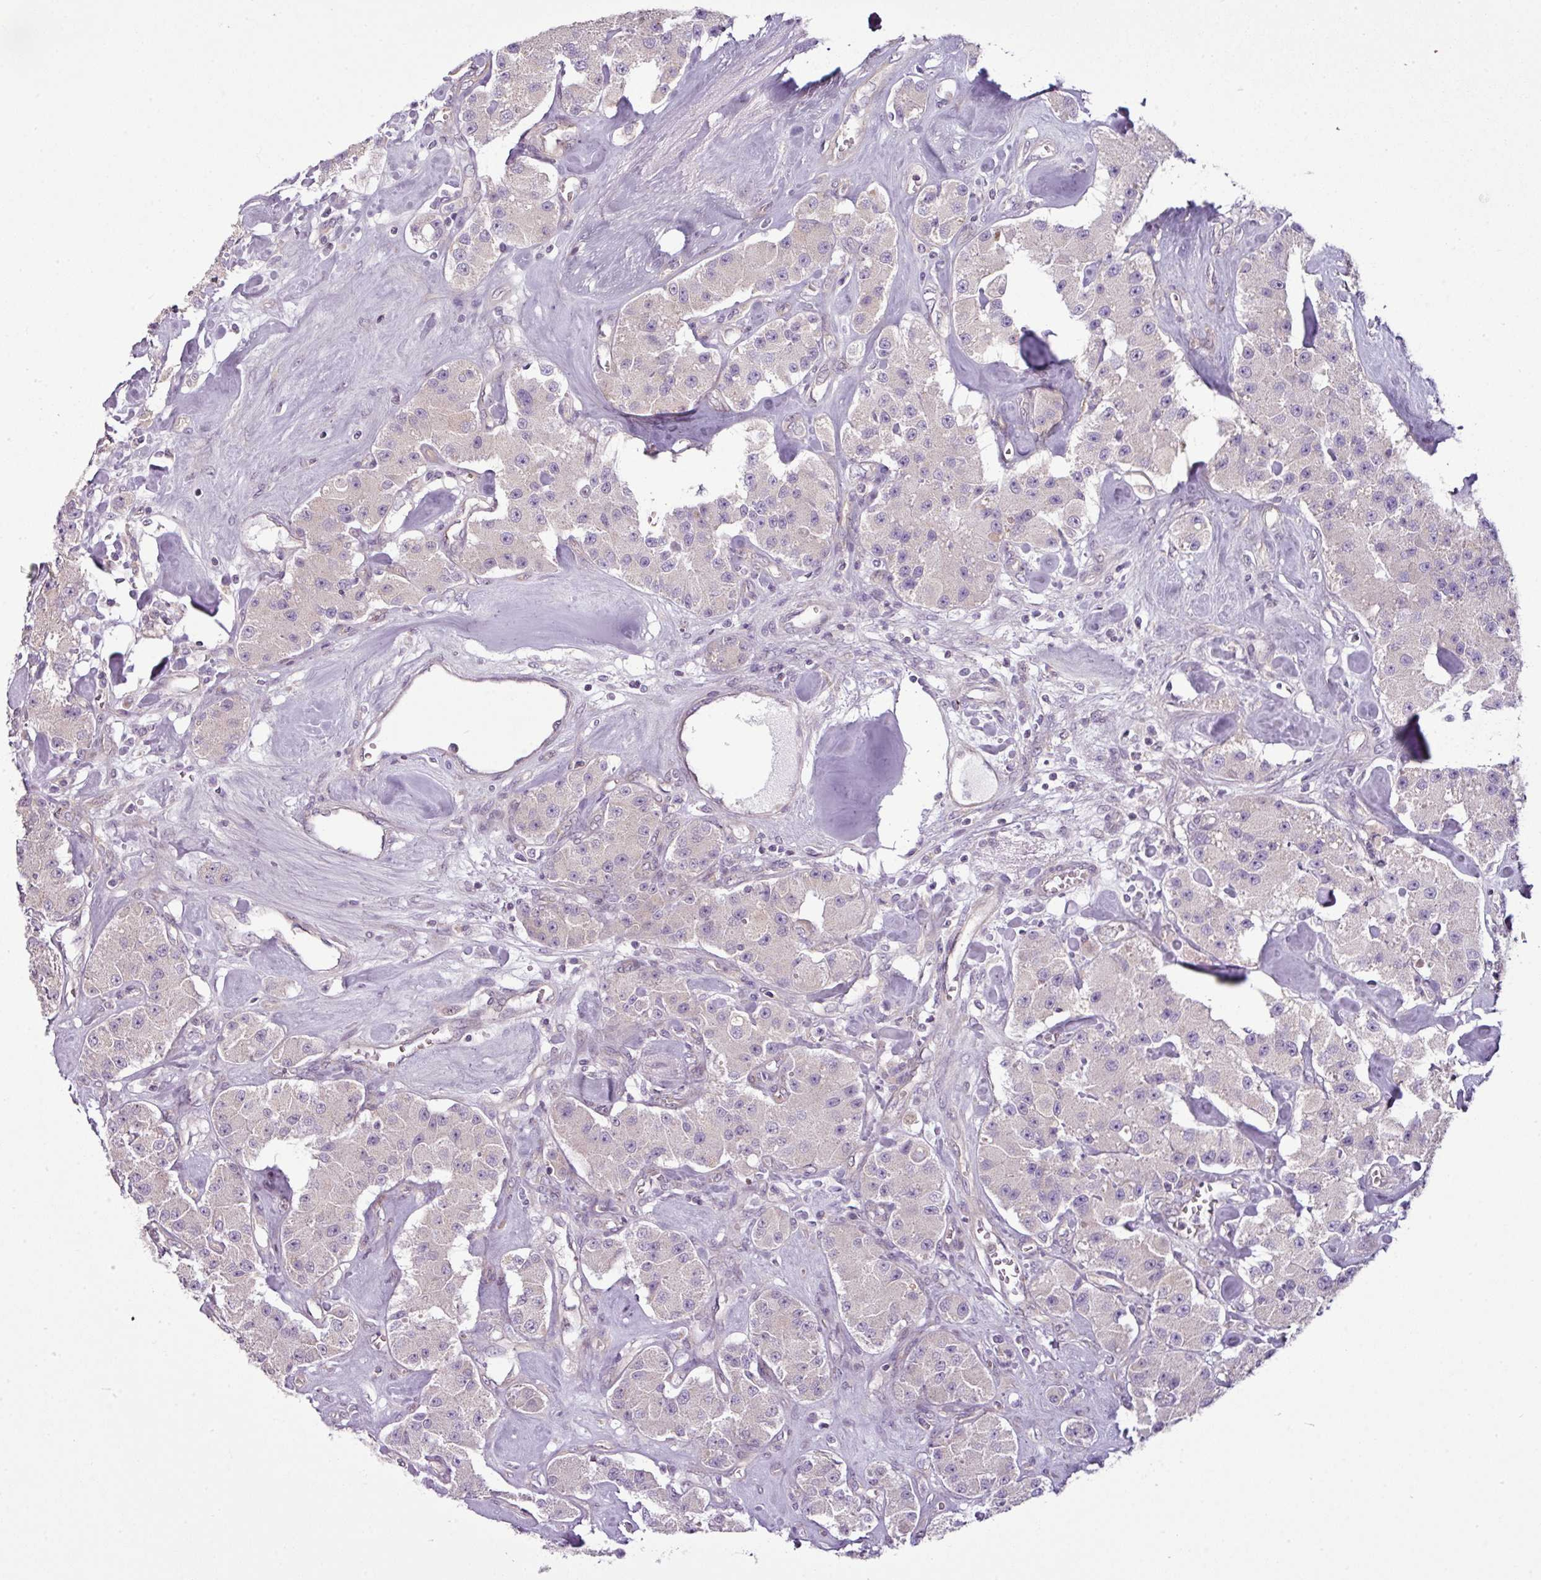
{"staining": {"intensity": "negative", "quantity": "none", "location": "none"}, "tissue": "carcinoid", "cell_type": "Tumor cells", "image_type": "cancer", "snomed": [{"axis": "morphology", "description": "Carcinoid, malignant, NOS"}, {"axis": "topography", "description": "Pancreas"}], "caption": "An IHC photomicrograph of carcinoid is shown. There is no staining in tumor cells of carcinoid.", "gene": "DERPC", "patient": {"sex": "male", "age": 41}}